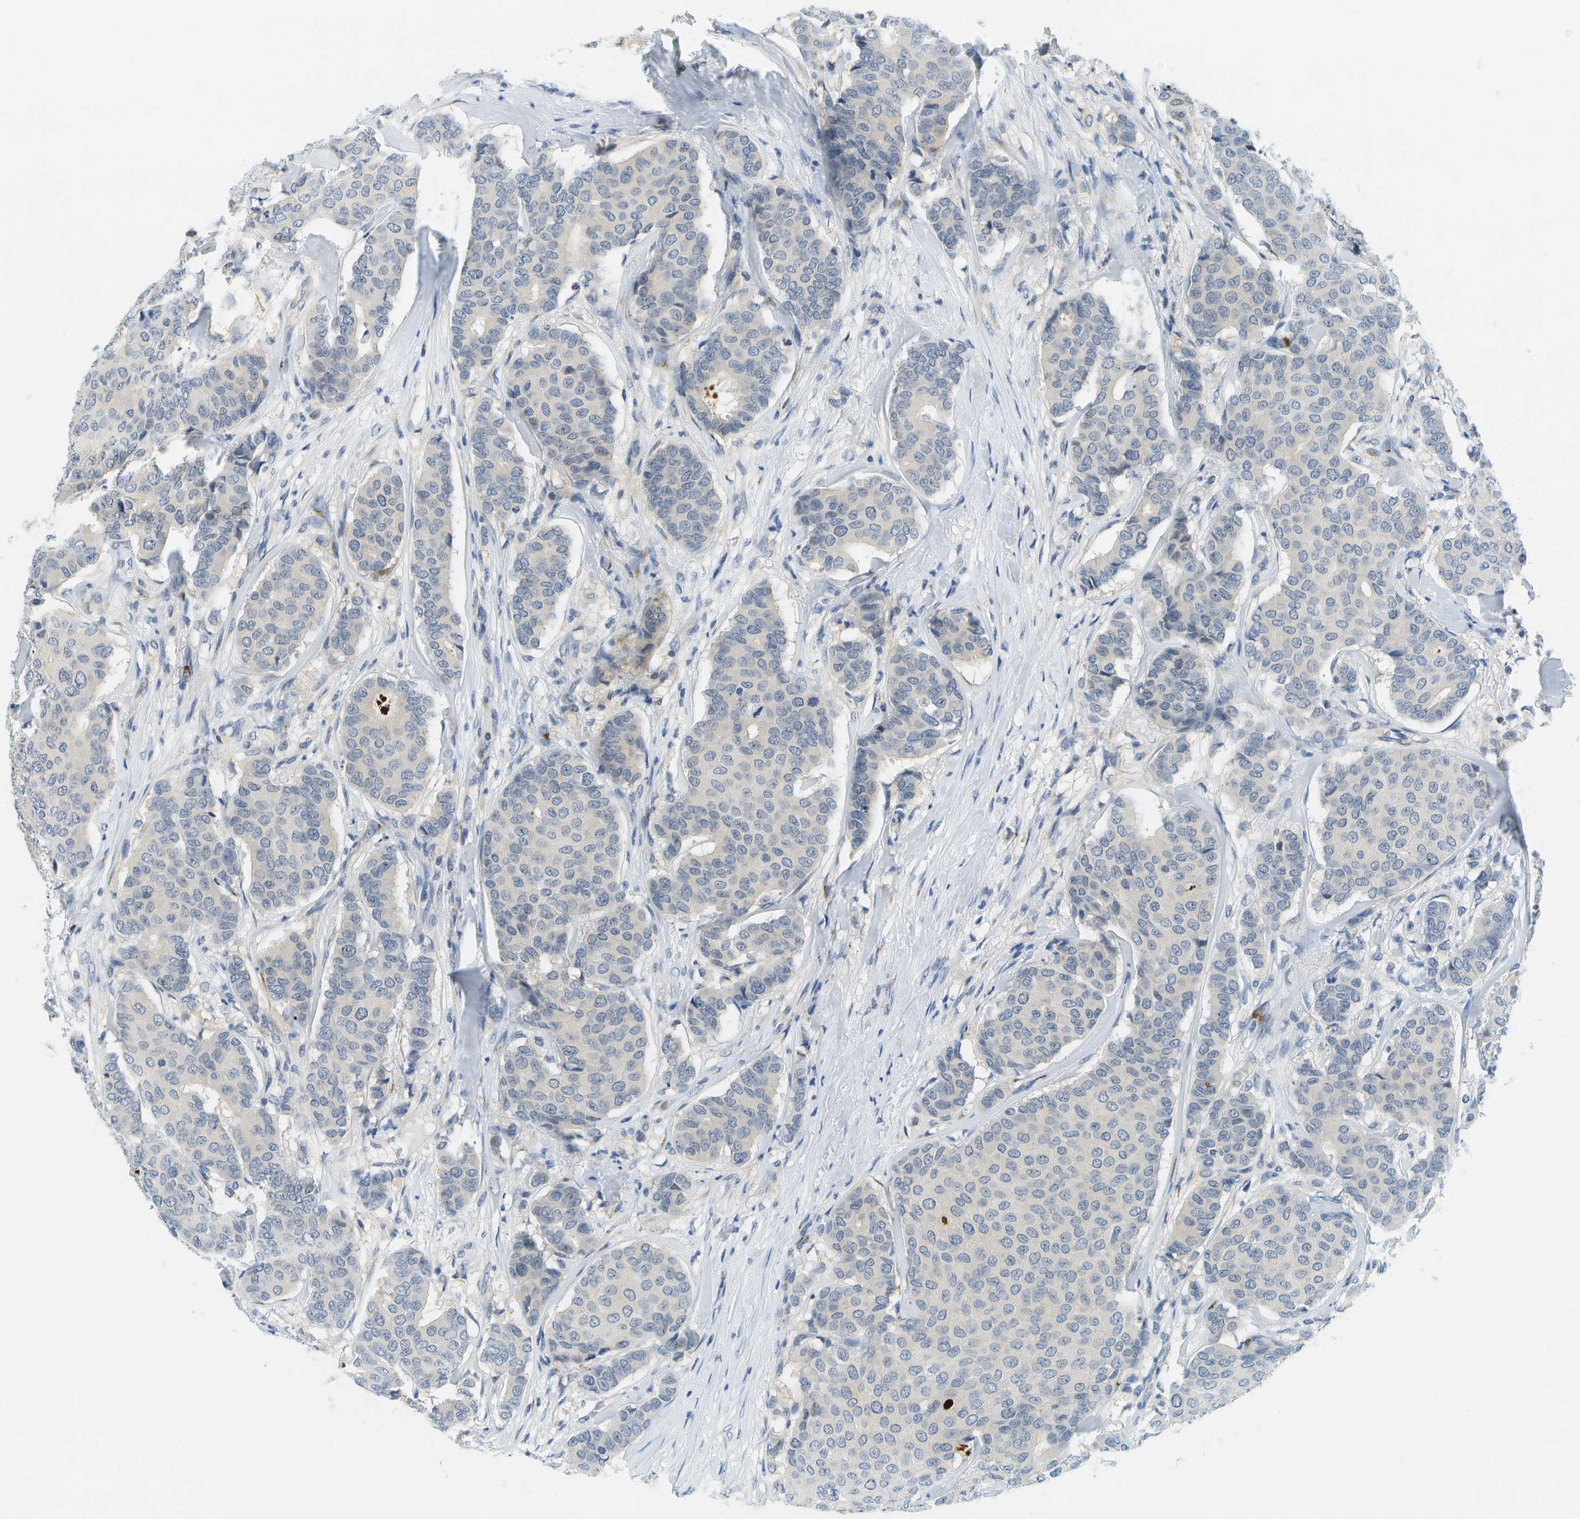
{"staining": {"intensity": "negative", "quantity": "none", "location": "none"}, "tissue": "breast cancer", "cell_type": "Tumor cells", "image_type": "cancer", "snomed": [{"axis": "morphology", "description": "Duct carcinoma"}, {"axis": "topography", "description": "Breast"}], "caption": "Immunohistochemical staining of human invasive ductal carcinoma (breast) displays no significant staining in tumor cells.", "gene": "RASGRP2", "patient": {"sex": "female", "age": 75}}